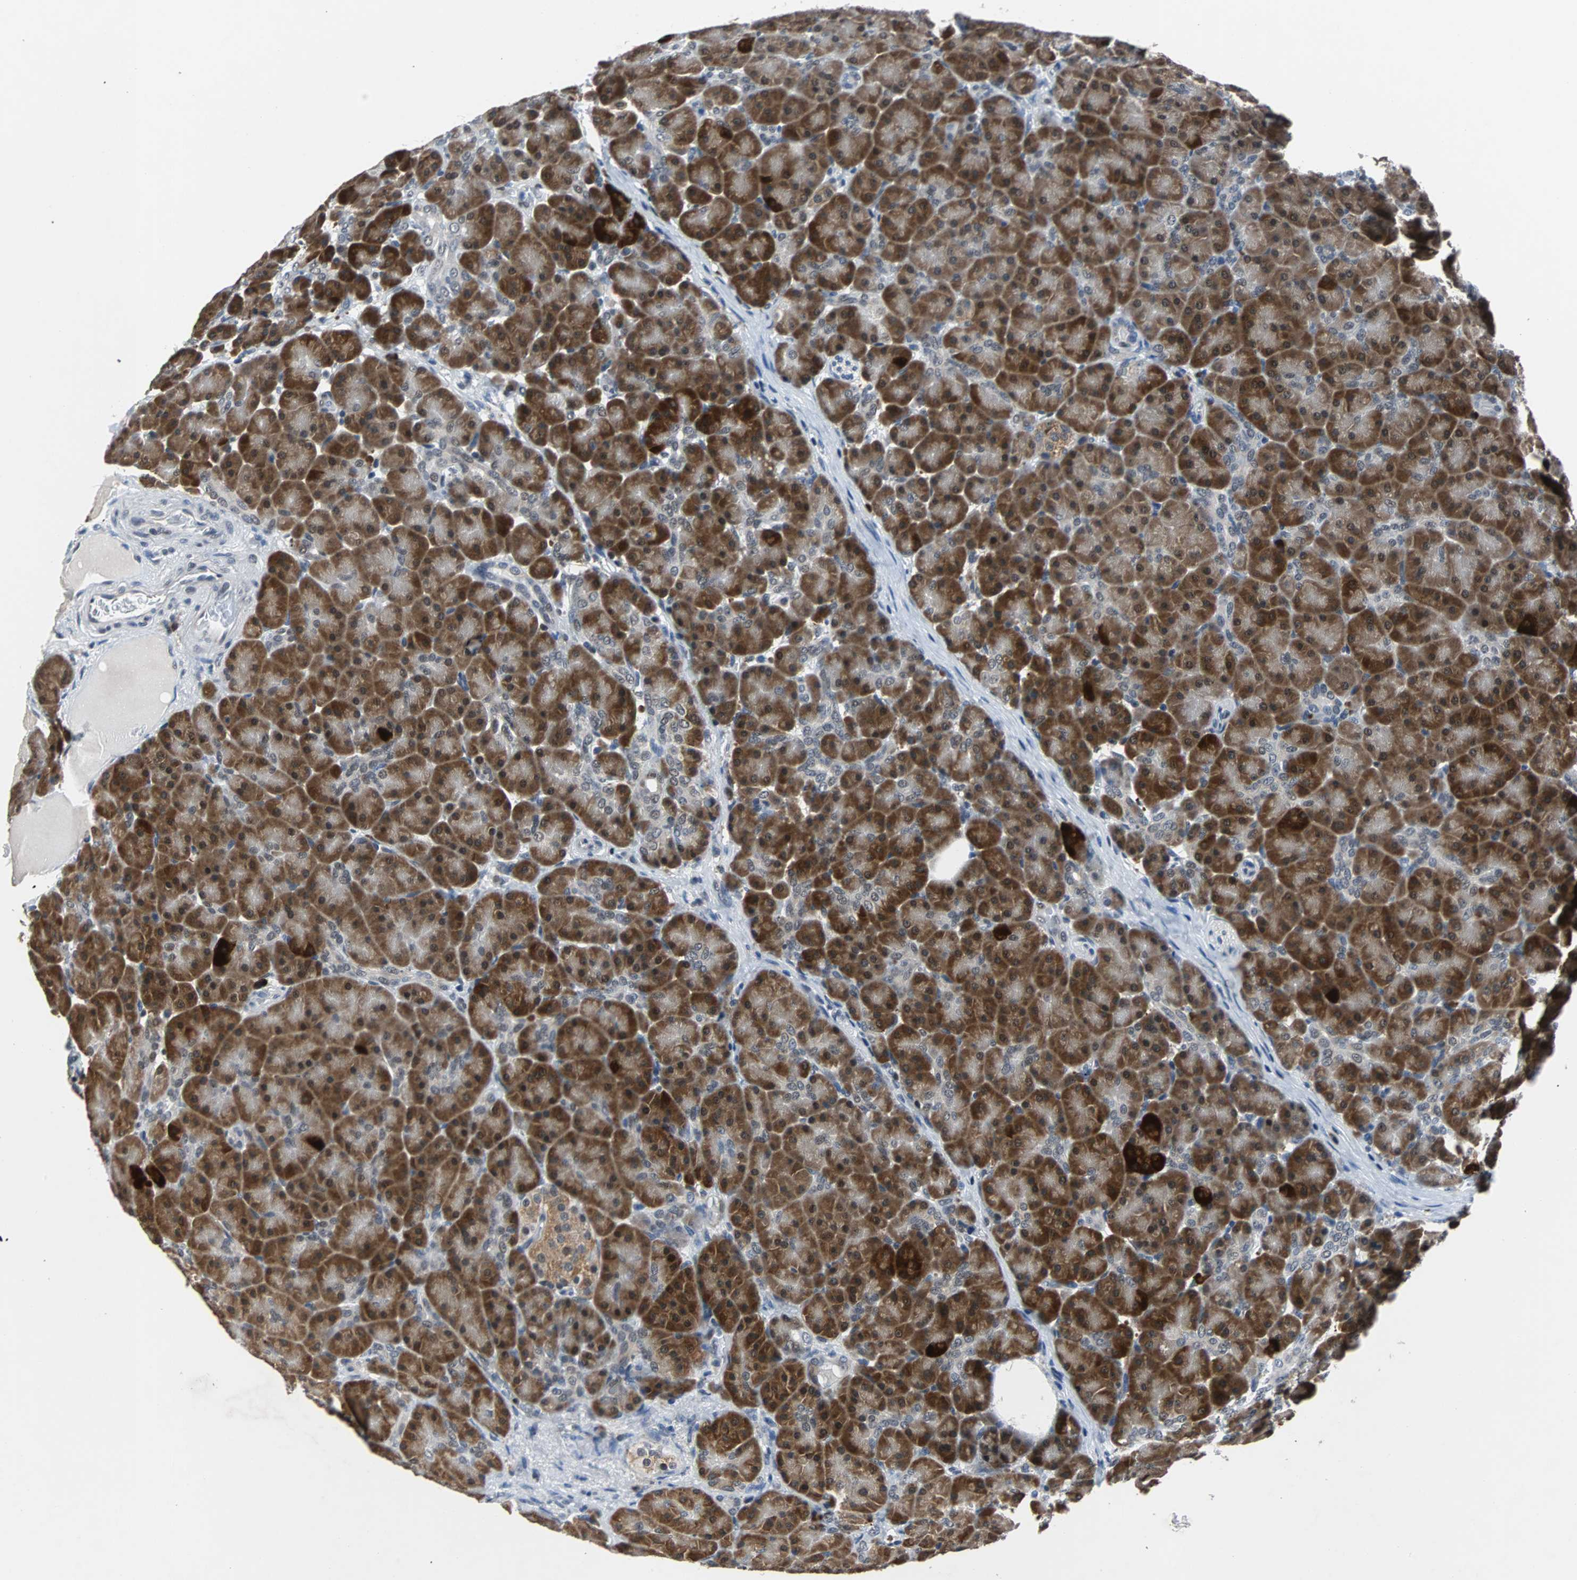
{"staining": {"intensity": "strong", "quantity": ">75%", "location": "cytoplasmic/membranous,nuclear"}, "tissue": "pancreas", "cell_type": "Exocrine glandular cells", "image_type": "normal", "snomed": [{"axis": "morphology", "description": "Normal tissue, NOS"}, {"axis": "topography", "description": "Pancreas"}], "caption": "DAB immunohistochemical staining of unremarkable human pancreas exhibits strong cytoplasmic/membranous,nuclear protein staining in approximately >75% of exocrine glandular cells. The staining was performed using DAB, with brown indicating positive protein expression. Nuclei are stained blue with hematoxylin.", "gene": "USP28", "patient": {"sex": "male", "age": 66}}